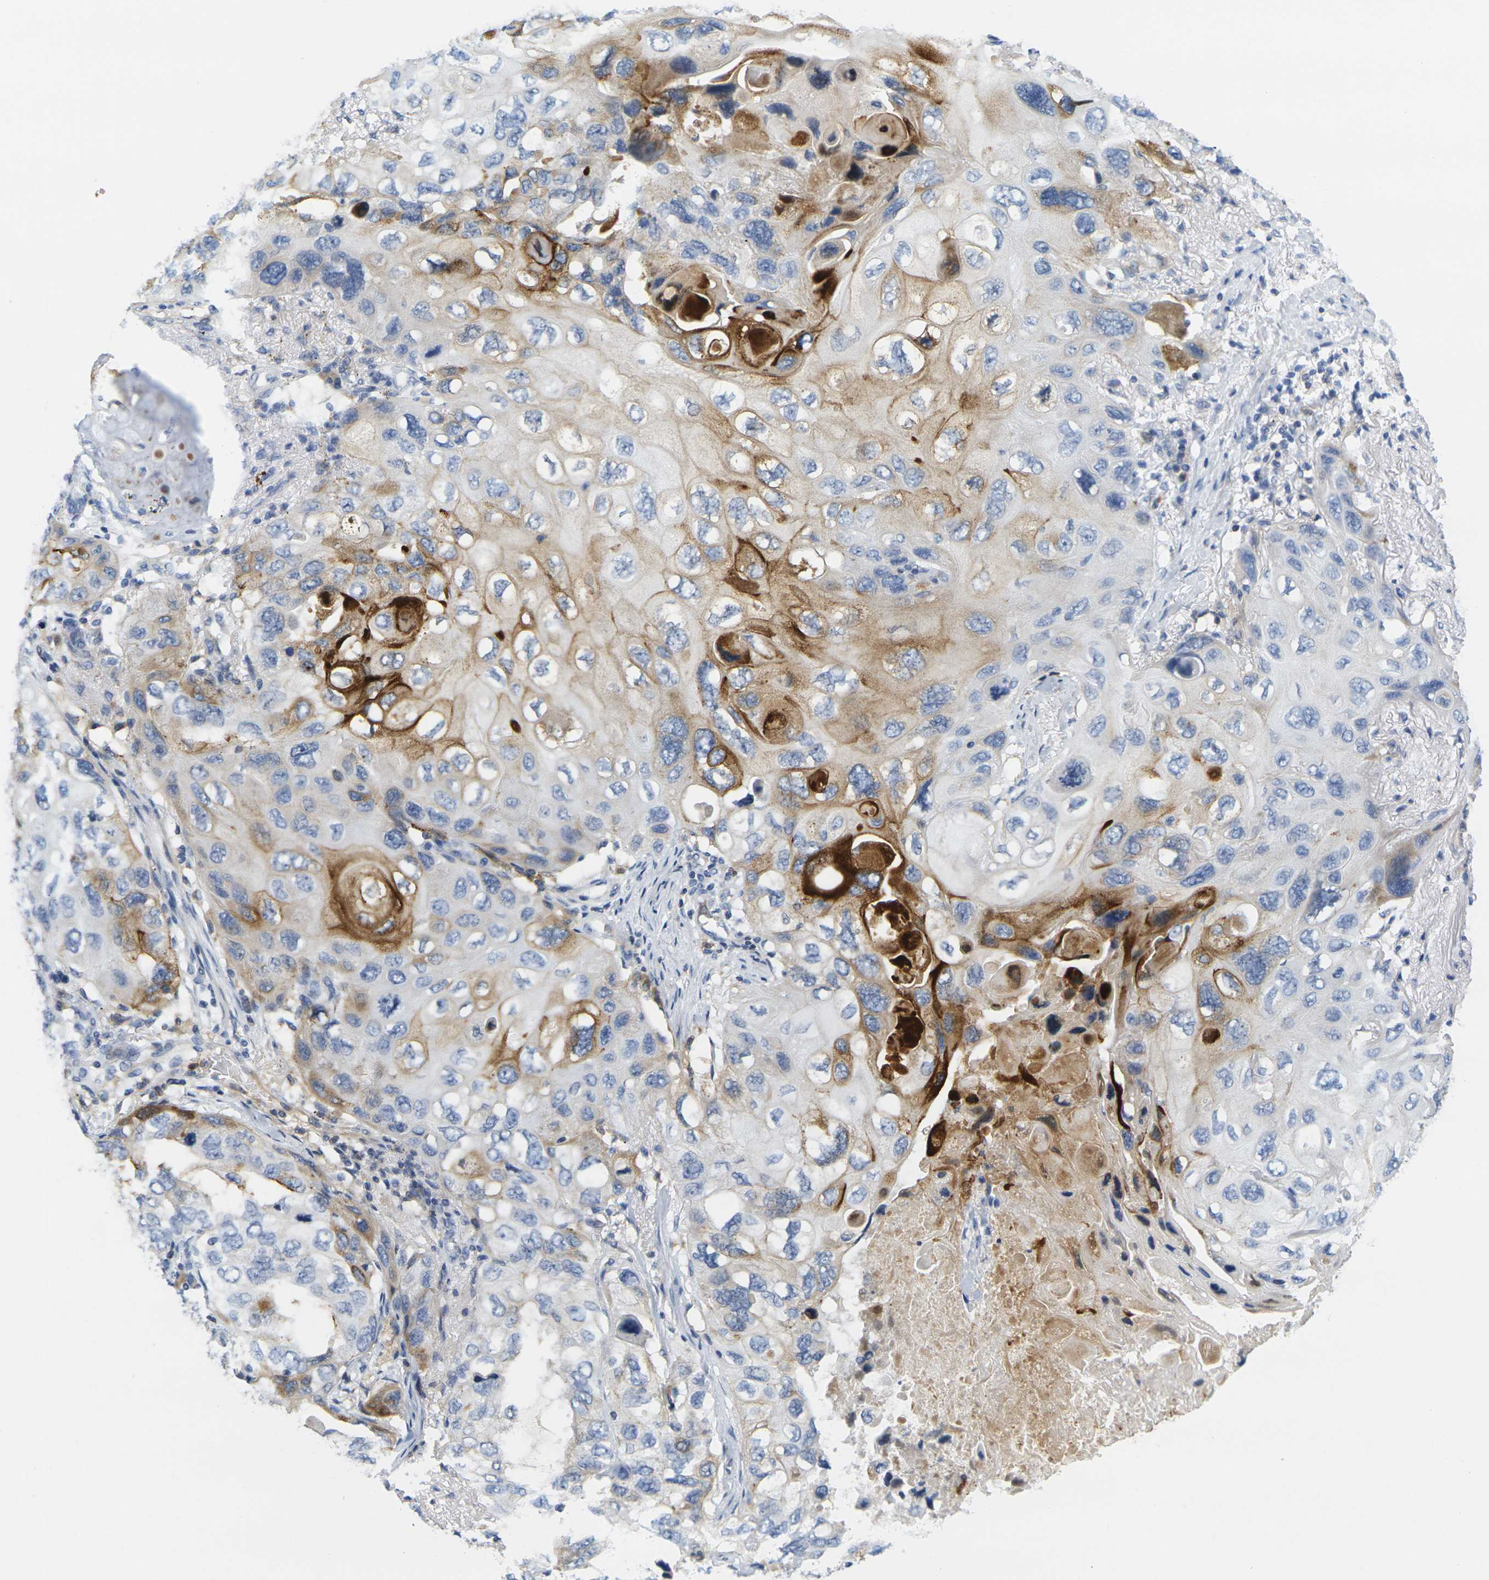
{"staining": {"intensity": "moderate", "quantity": "<25%", "location": "cytoplasmic/membranous"}, "tissue": "lung cancer", "cell_type": "Tumor cells", "image_type": "cancer", "snomed": [{"axis": "morphology", "description": "Squamous cell carcinoma, NOS"}, {"axis": "topography", "description": "Lung"}], "caption": "Protein staining by immunohistochemistry (IHC) displays moderate cytoplasmic/membranous expression in approximately <25% of tumor cells in lung cancer (squamous cell carcinoma).", "gene": "KLK5", "patient": {"sex": "female", "age": 73}}